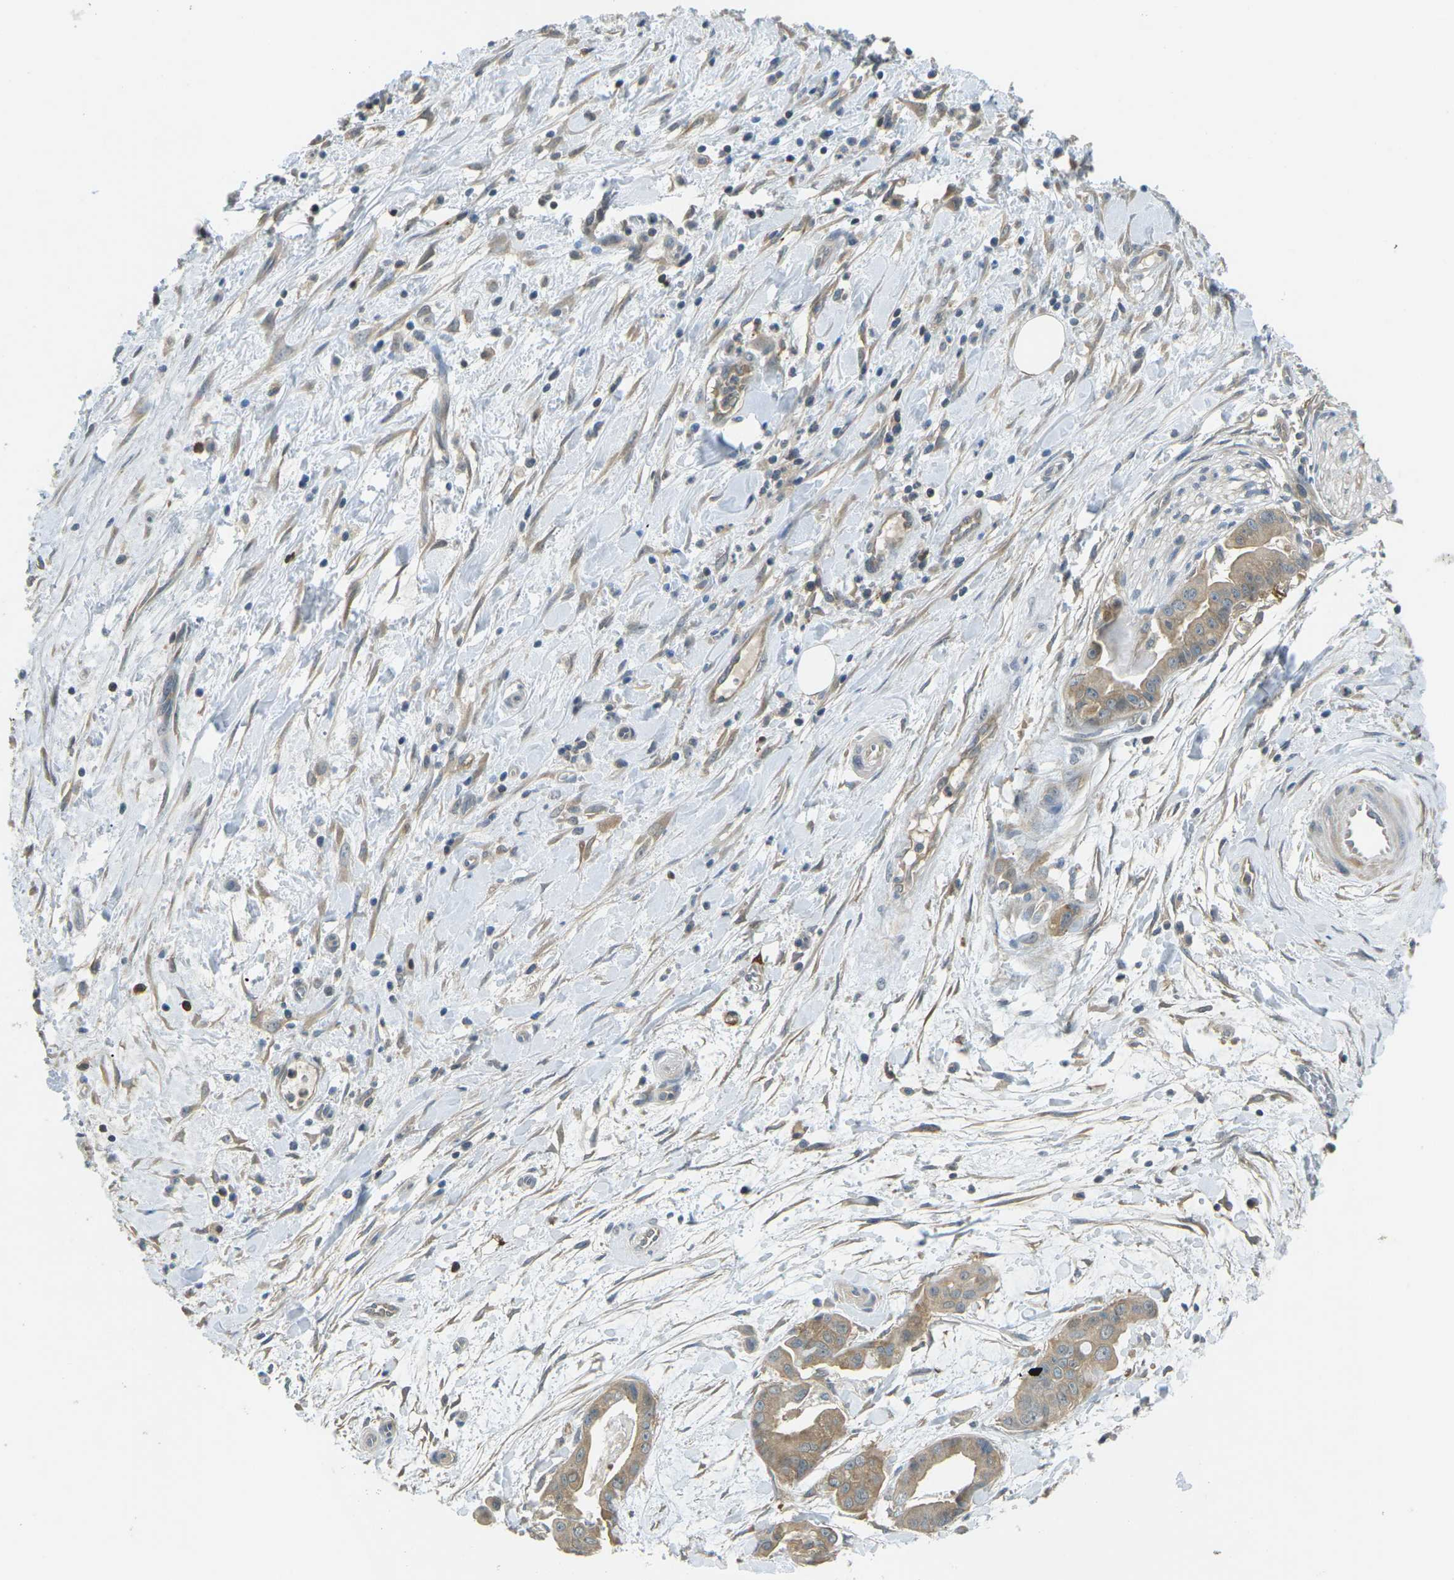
{"staining": {"intensity": "moderate", "quantity": ">75%", "location": "cytoplasmic/membranous"}, "tissue": "pancreatic cancer", "cell_type": "Tumor cells", "image_type": "cancer", "snomed": [{"axis": "morphology", "description": "Adenocarcinoma, NOS"}, {"axis": "topography", "description": "Pancreas"}], "caption": "DAB immunohistochemical staining of adenocarcinoma (pancreatic) reveals moderate cytoplasmic/membranous protein staining in approximately >75% of tumor cells.", "gene": "PIEZO2", "patient": {"sex": "female", "age": 75}}